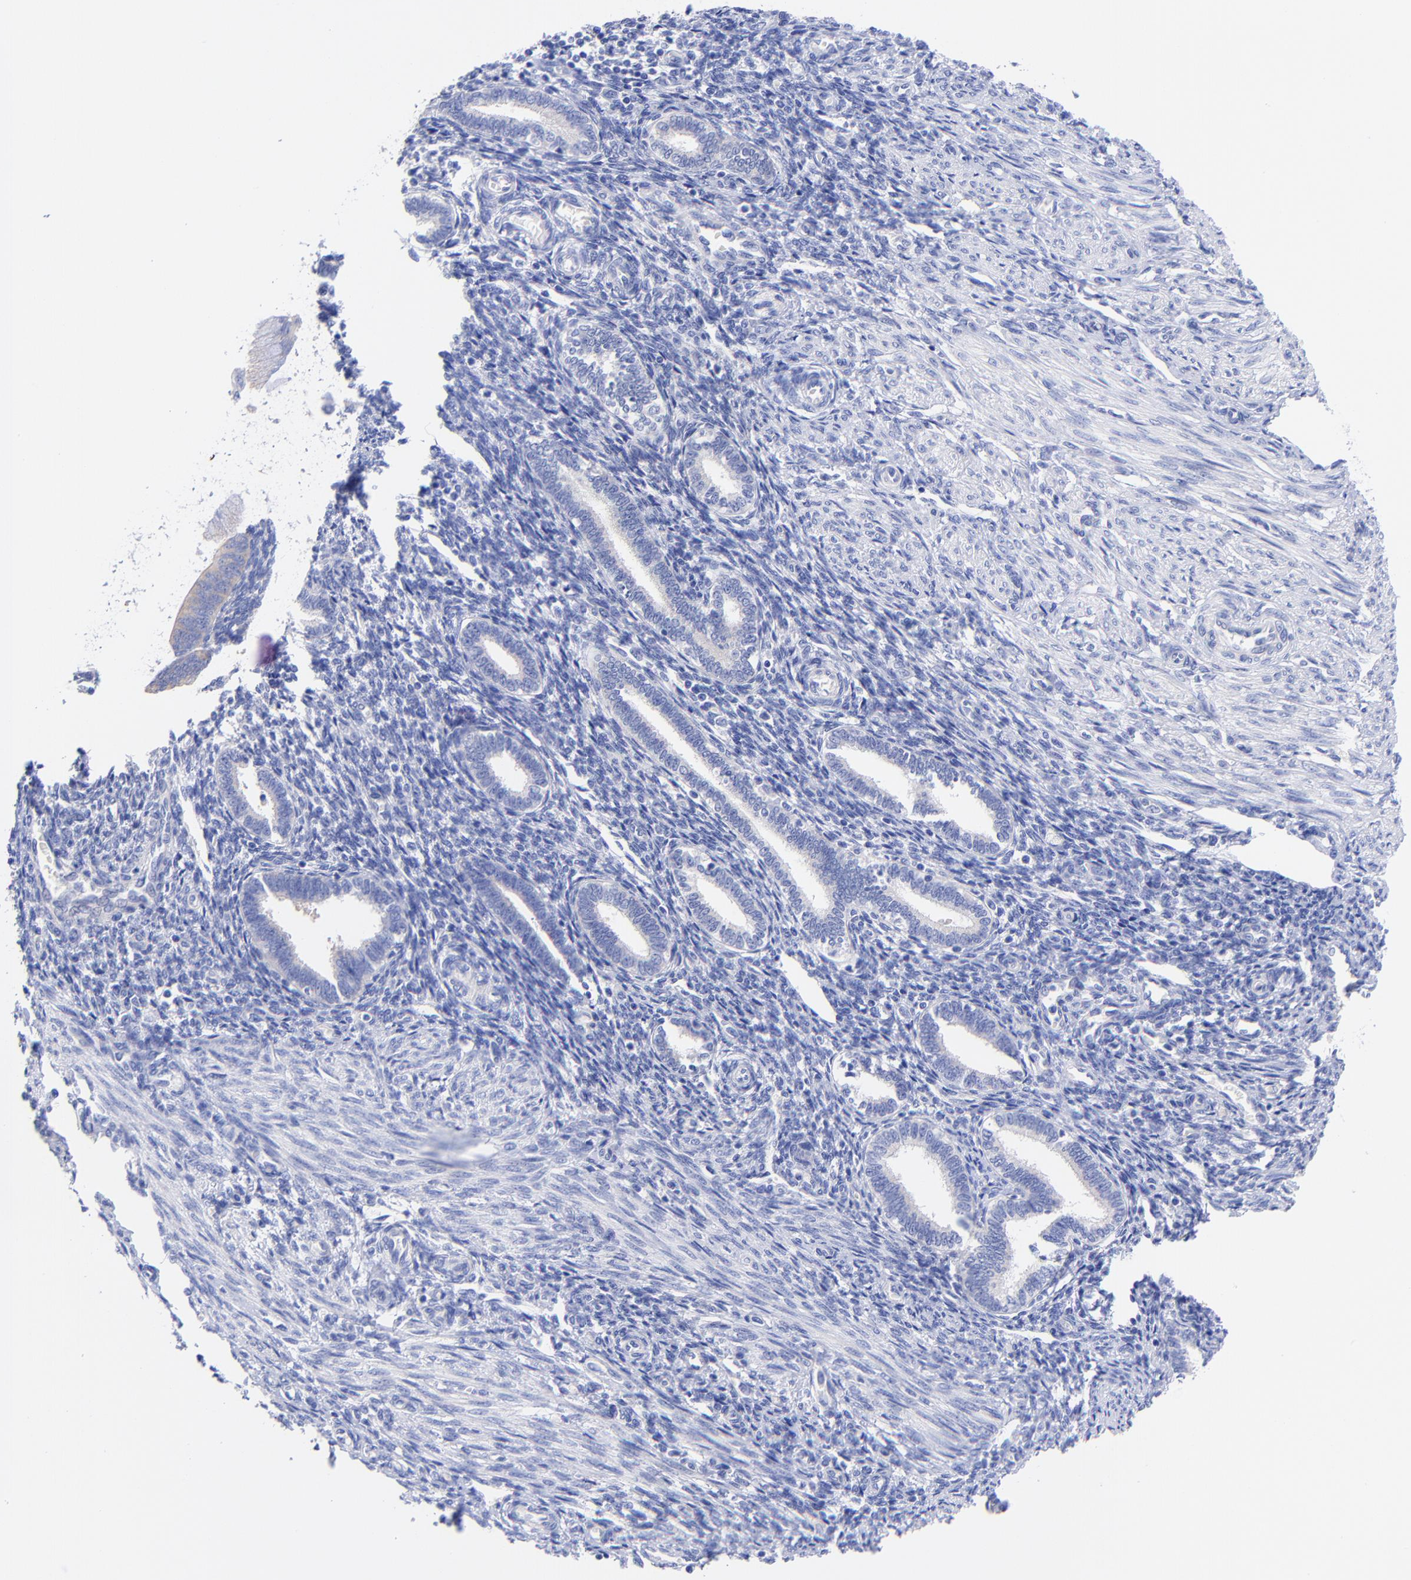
{"staining": {"intensity": "negative", "quantity": "none", "location": "none"}, "tissue": "endometrium", "cell_type": "Cells in endometrial stroma", "image_type": "normal", "snomed": [{"axis": "morphology", "description": "Normal tissue, NOS"}, {"axis": "topography", "description": "Endometrium"}], "caption": "This is a micrograph of IHC staining of benign endometrium, which shows no expression in cells in endometrial stroma.", "gene": "GPHN", "patient": {"sex": "female", "age": 27}}